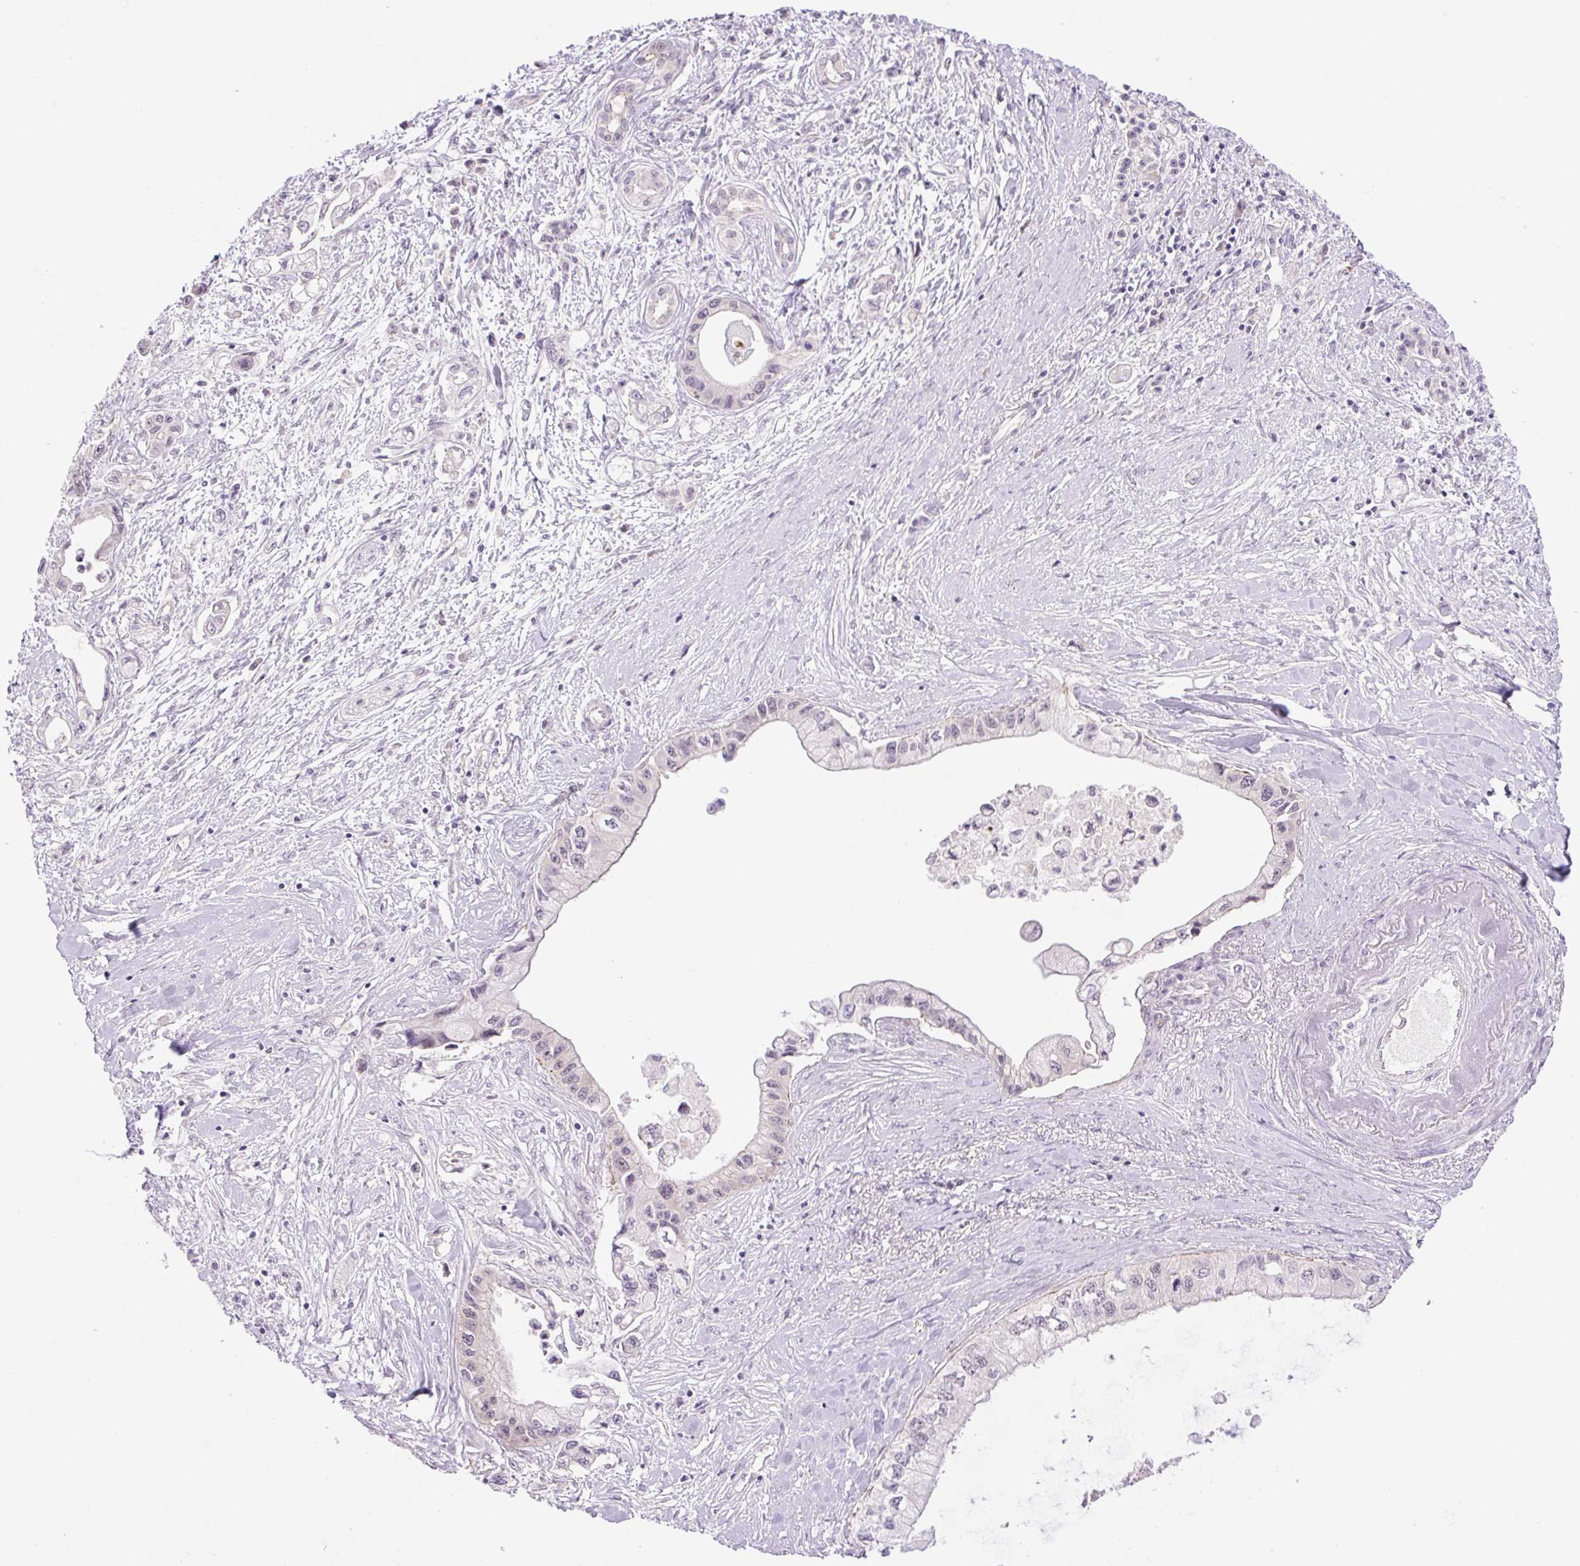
{"staining": {"intensity": "negative", "quantity": "none", "location": "none"}, "tissue": "pancreatic cancer", "cell_type": "Tumor cells", "image_type": "cancer", "snomed": [{"axis": "morphology", "description": "Adenocarcinoma, NOS"}, {"axis": "topography", "description": "Pancreas"}], "caption": "Immunohistochemistry histopathology image of human pancreatic cancer (adenocarcinoma) stained for a protein (brown), which reveals no staining in tumor cells.", "gene": "ICE1", "patient": {"sex": "male", "age": 61}}